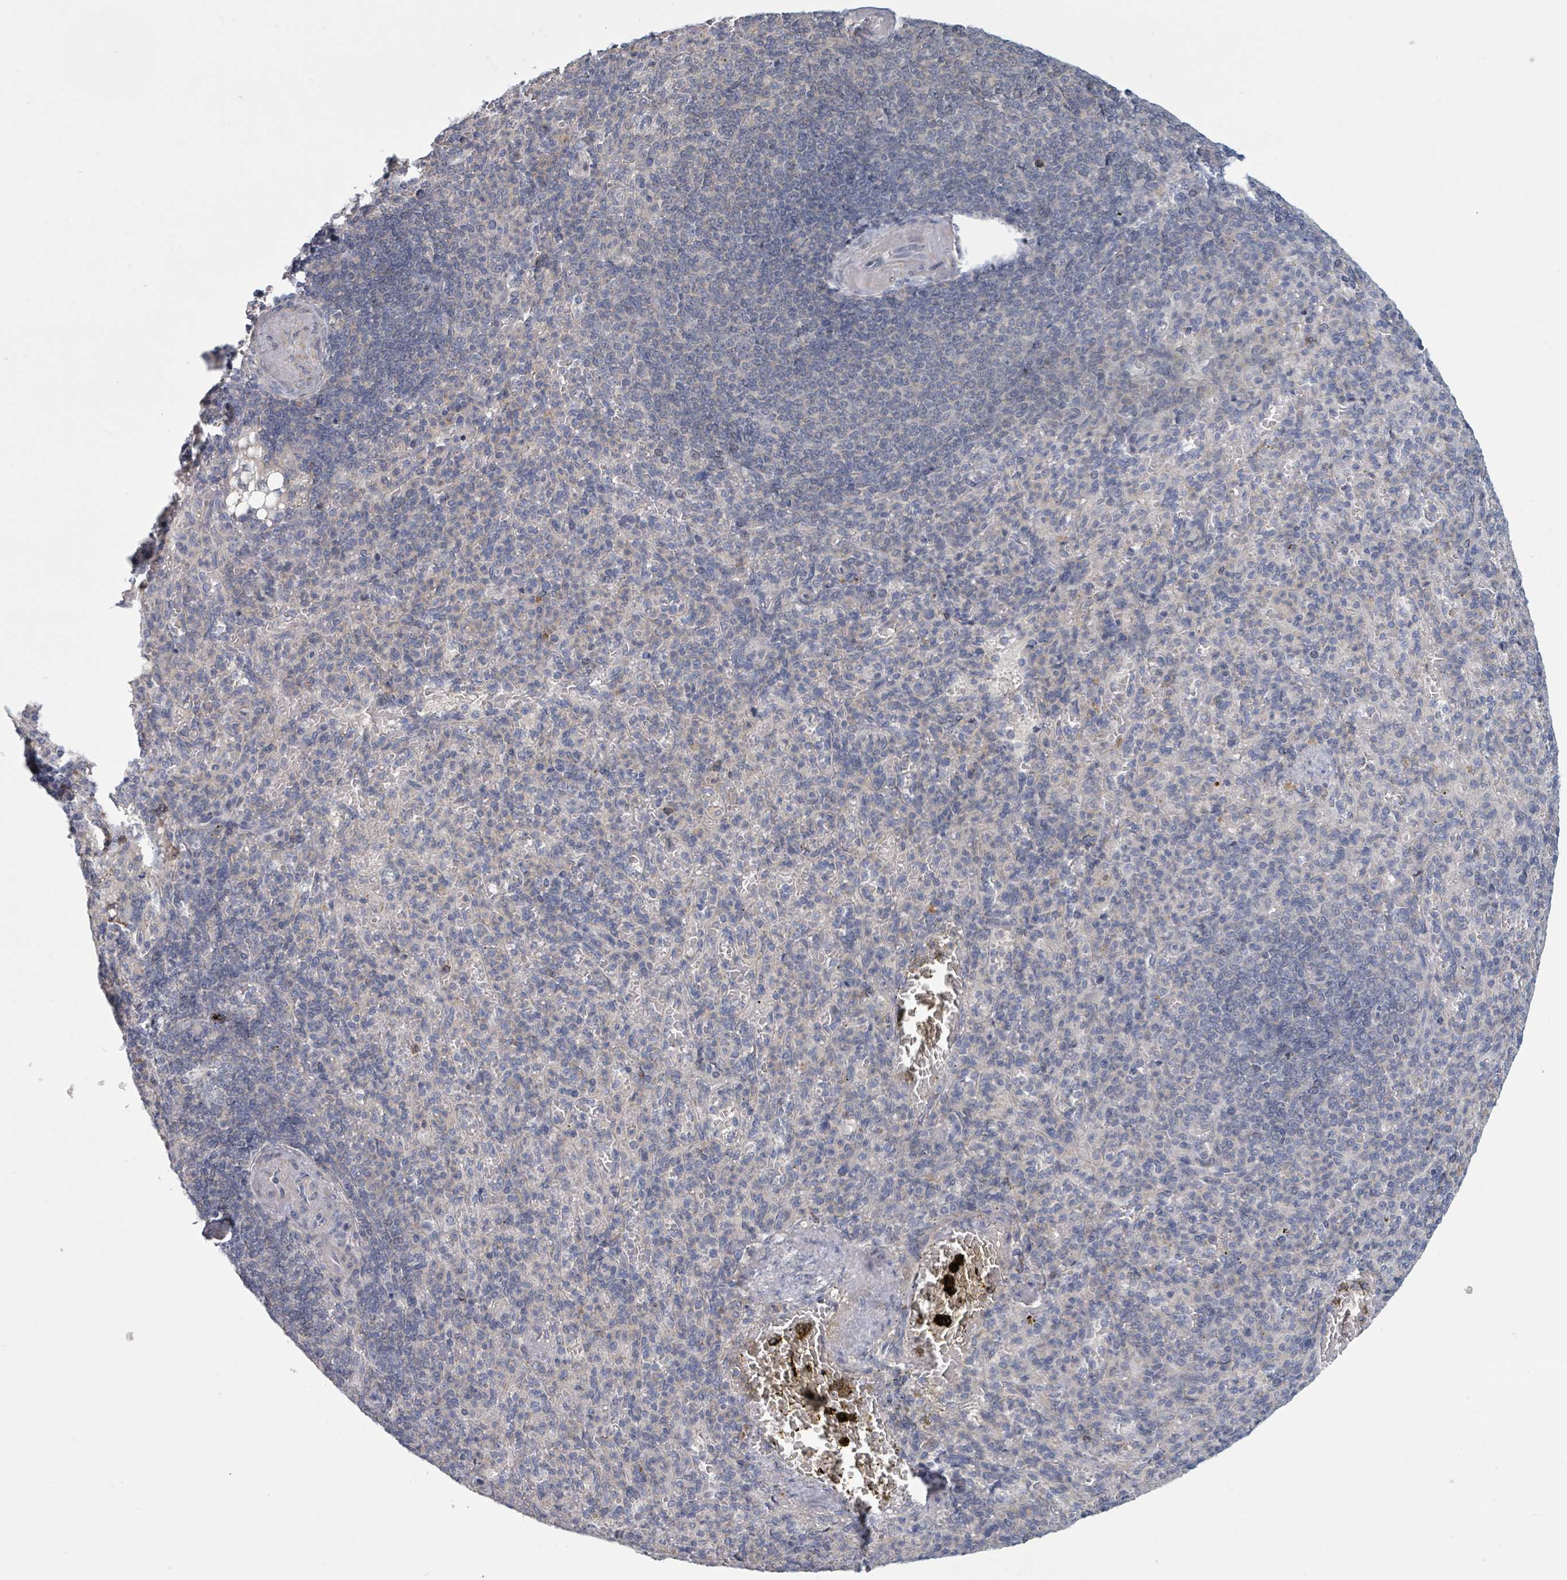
{"staining": {"intensity": "negative", "quantity": "none", "location": "none"}, "tissue": "spleen", "cell_type": "Cells in red pulp", "image_type": "normal", "snomed": [{"axis": "morphology", "description": "Normal tissue, NOS"}, {"axis": "topography", "description": "Spleen"}], "caption": "DAB immunohistochemical staining of unremarkable spleen reveals no significant expression in cells in red pulp.", "gene": "GABBR1", "patient": {"sex": "female", "age": 74}}